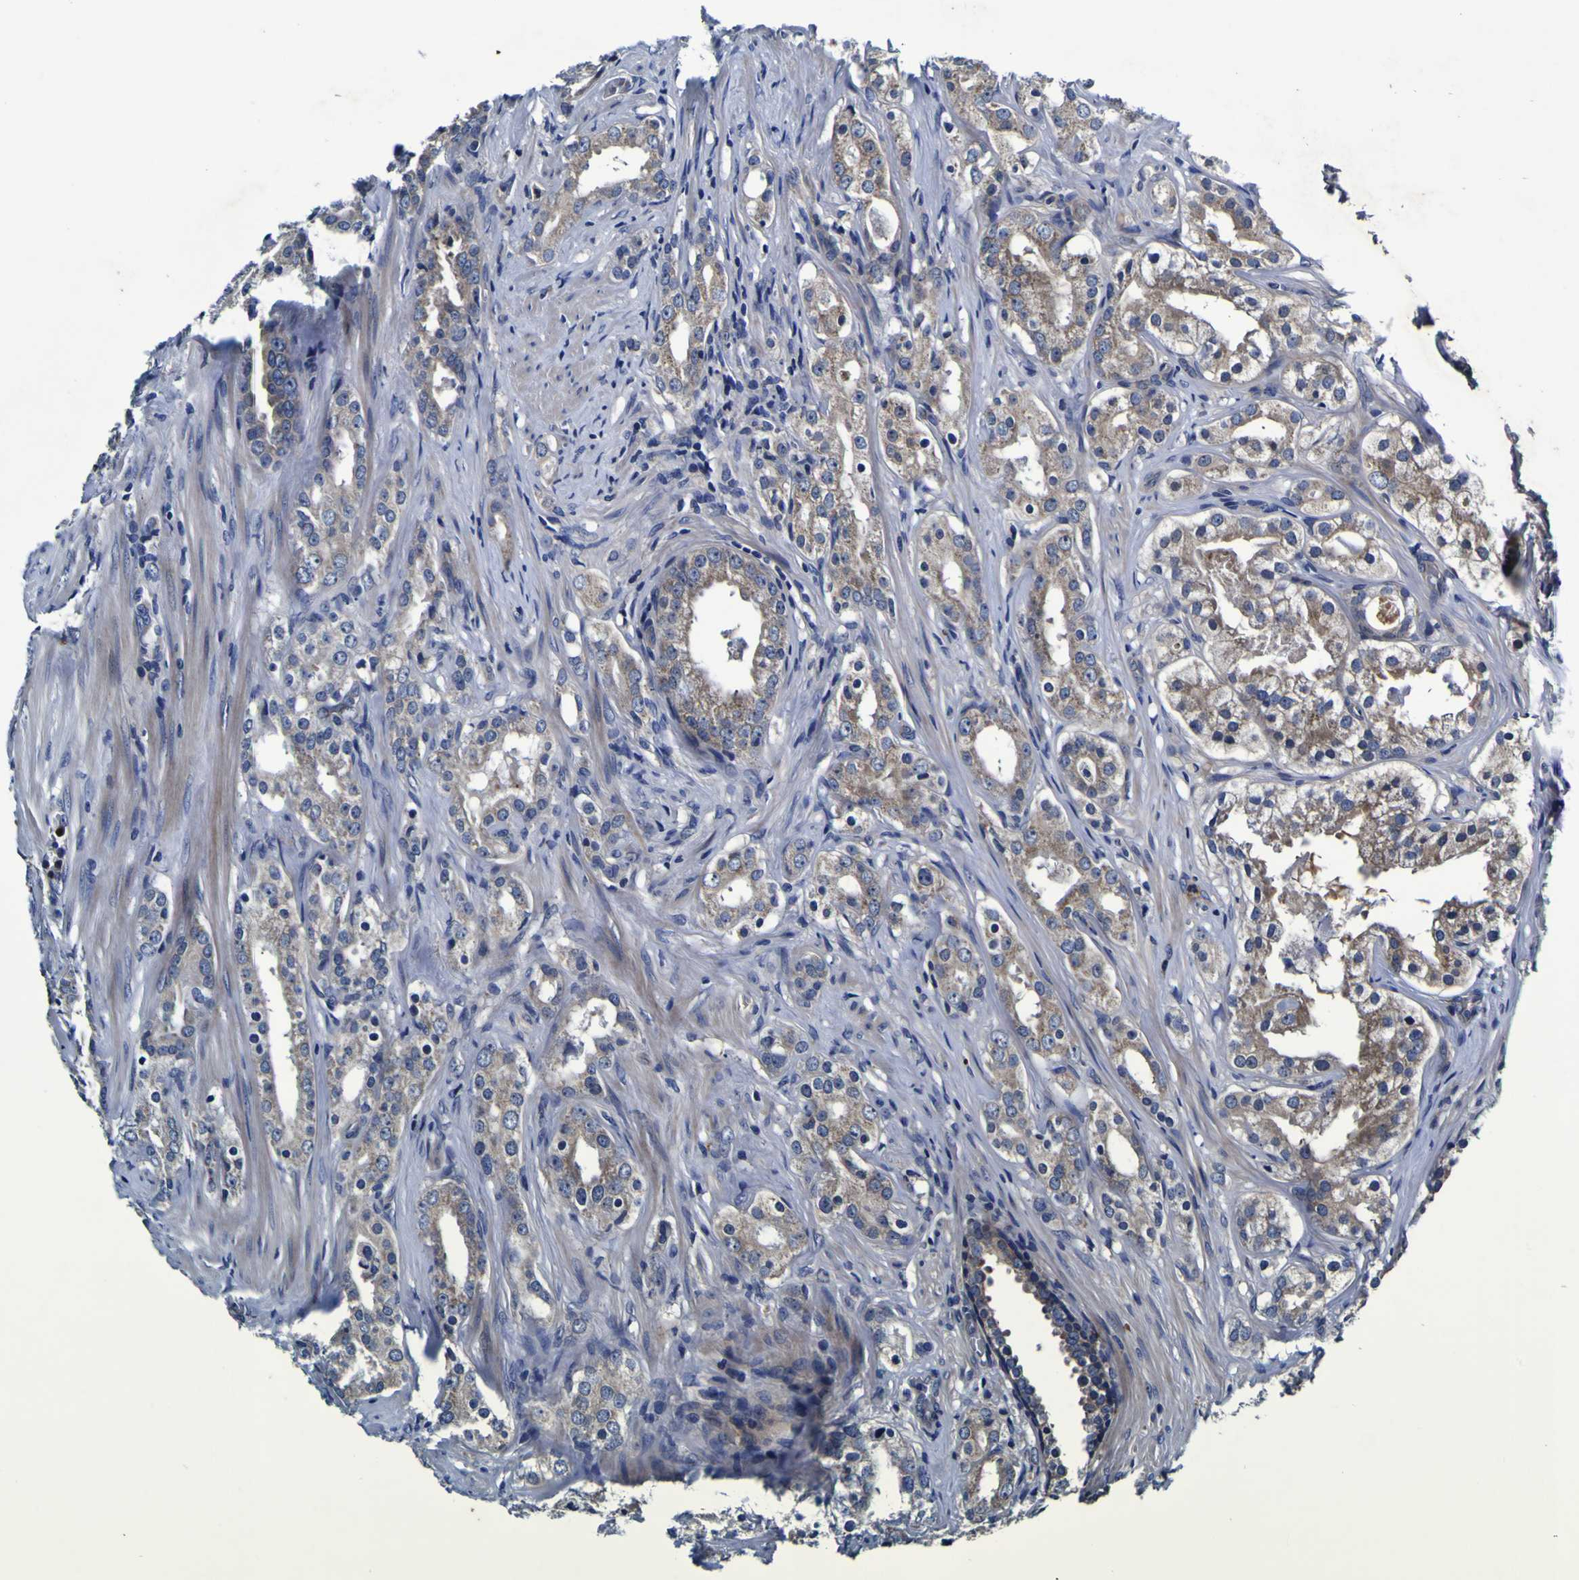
{"staining": {"intensity": "moderate", "quantity": "25%-75%", "location": "cytoplasmic/membranous"}, "tissue": "prostate cancer", "cell_type": "Tumor cells", "image_type": "cancer", "snomed": [{"axis": "morphology", "description": "Adenocarcinoma, Low grade"}, {"axis": "topography", "description": "Prostate"}], "caption": "Prostate cancer (adenocarcinoma (low-grade)) tissue displays moderate cytoplasmic/membranous positivity in about 25%-75% of tumor cells, visualized by immunohistochemistry.", "gene": "PANK4", "patient": {"sex": "male", "age": 59}}